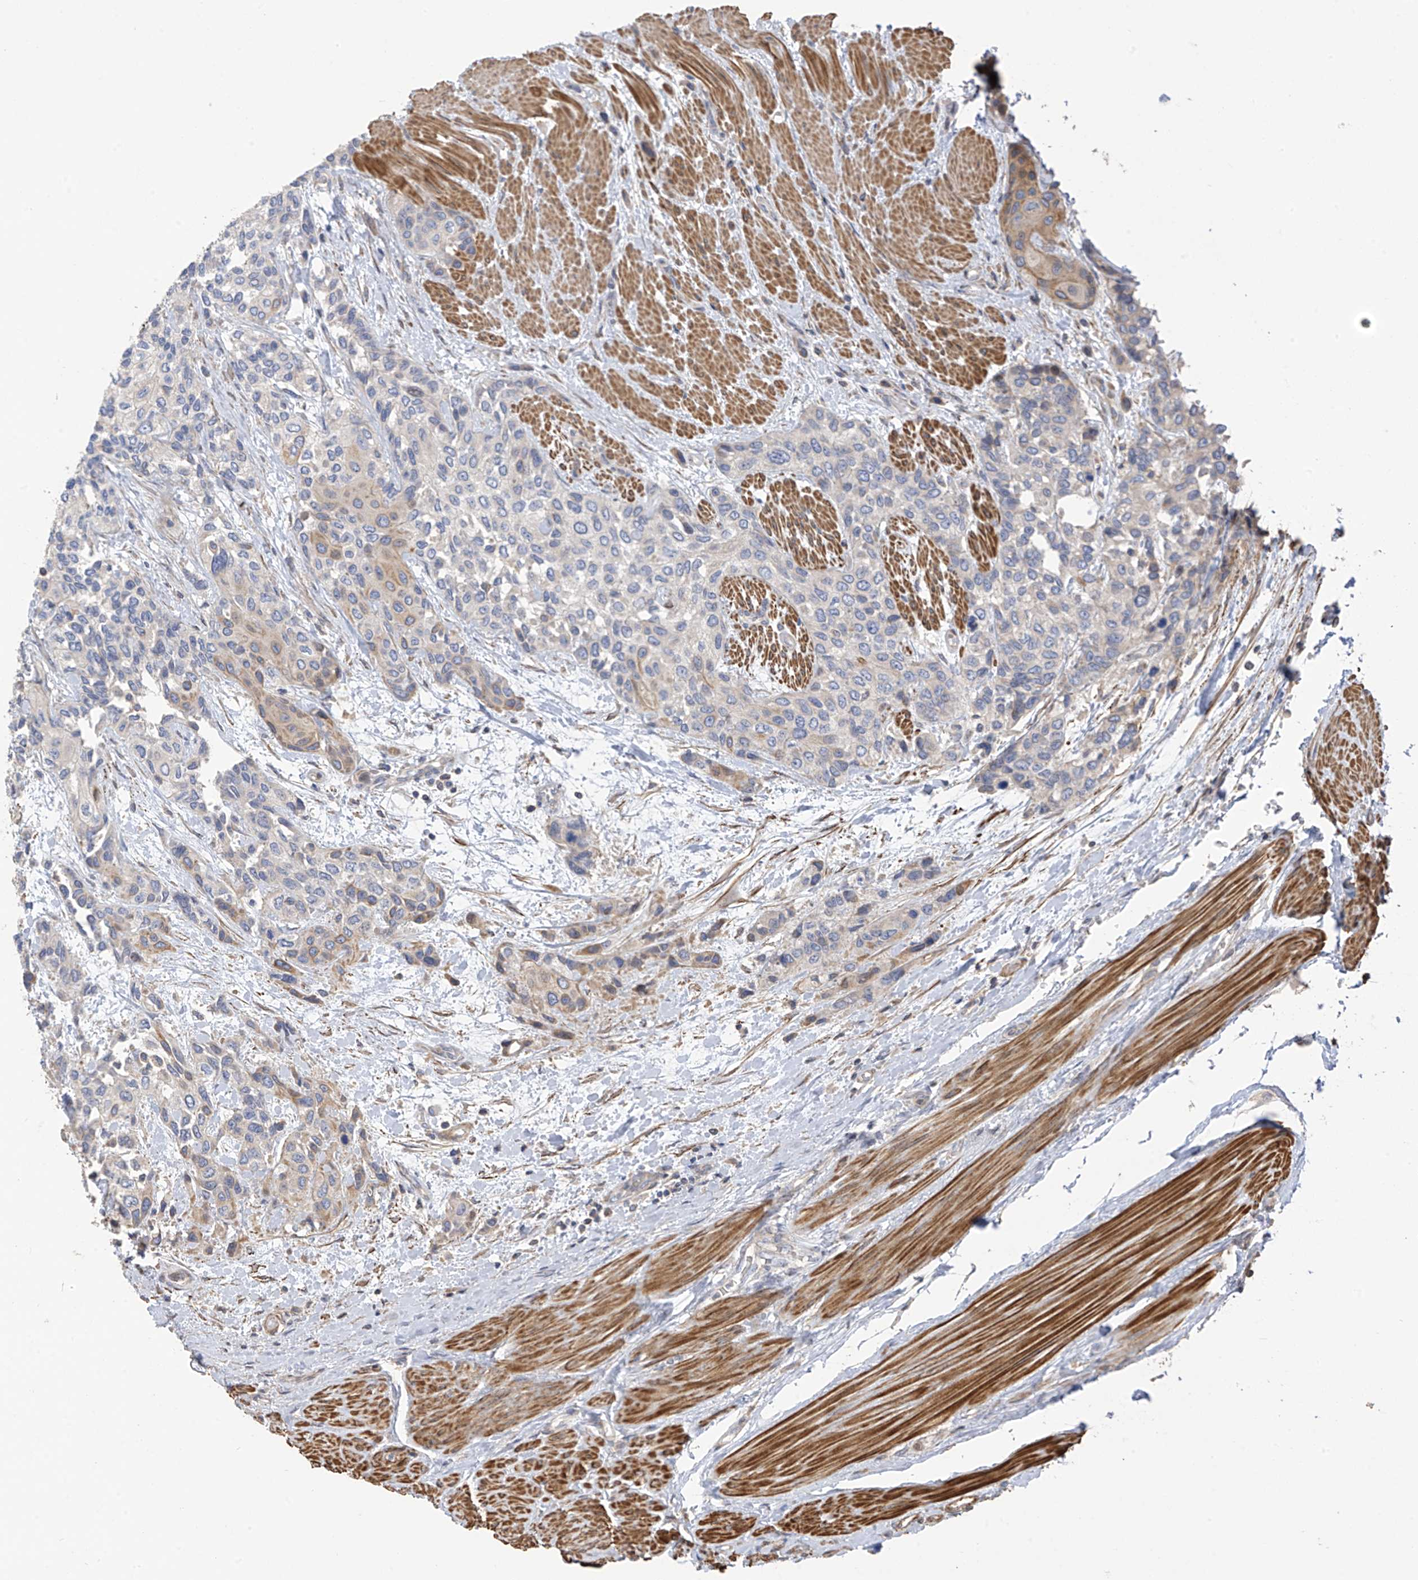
{"staining": {"intensity": "weak", "quantity": "<25%", "location": "cytoplasmic/membranous"}, "tissue": "urothelial cancer", "cell_type": "Tumor cells", "image_type": "cancer", "snomed": [{"axis": "morphology", "description": "Normal tissue, NOS"}, {"axis": "morphology", "description": "Urothelial carcinoma, High grade"}, {"axis": "topography", "description": "Vascular tissue"}, {"axis": "topography", "description": "Urinary bladder"}], "caption": "IHC micrograph of human urothelial carcinoma (high-grade) stained for a protein (brown), which displays no expression in tumor cells.", "gene": "SLC43A3", "patient": {"sex": "female", "age": 56}}